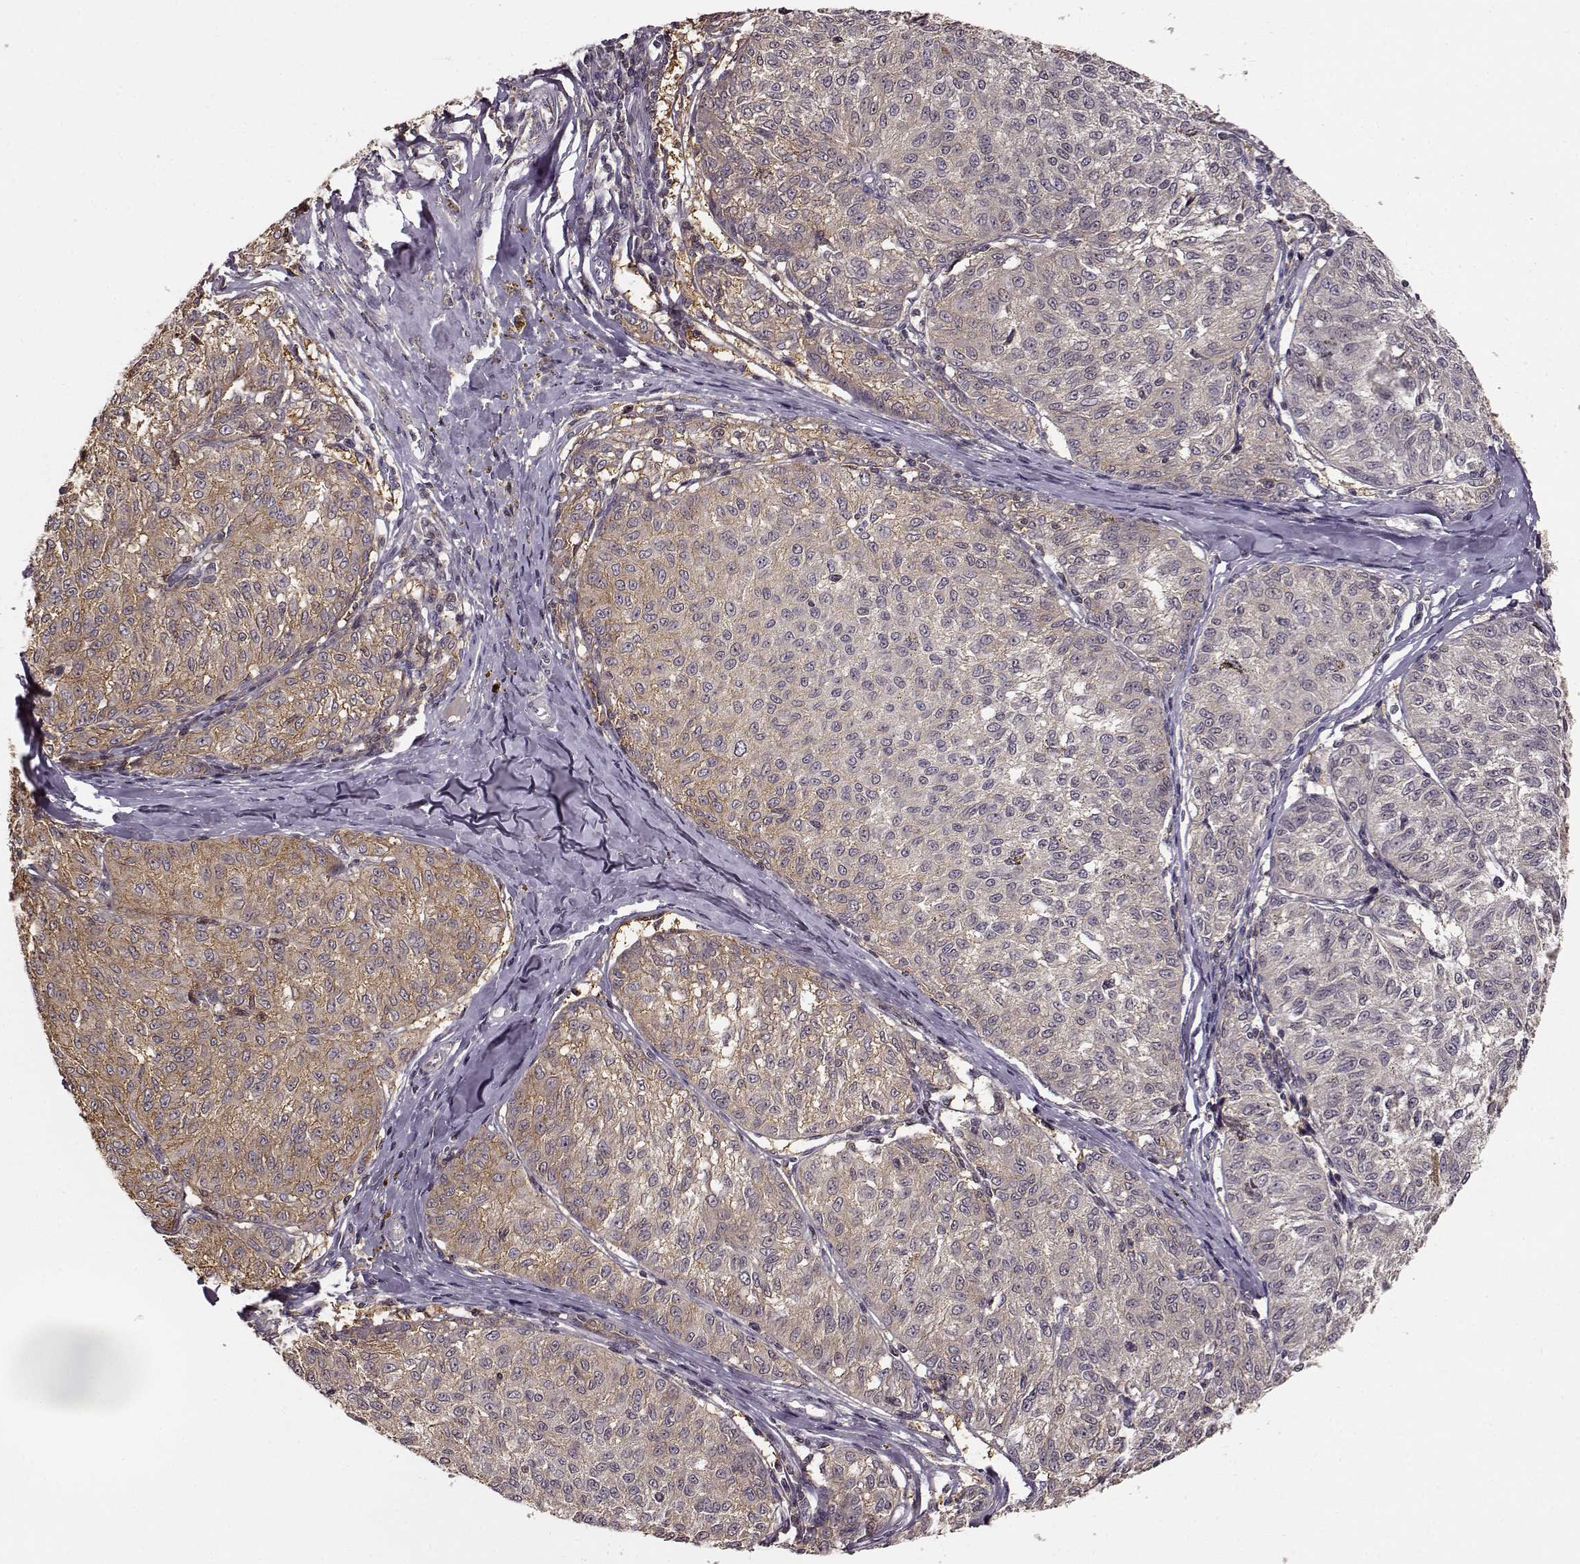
{"staining": {"intensity": "weak", "quantity": ">75%", "location": "cytoplasmic/membranous"}, "tissue": "melanoma", "cell_type": "Tumor cells", "image_type": "cancer", "snomed": [{"axis": "morphology", "description": "Malignant melanoma, NOS"}, {"axis": "topography", "description": "Skin"}], "caption": "Melanoma stained with a protein marker displays weak staining in tumor cells.", "gene": "MFSD1", "patient": {"sex": "female", "age": 72}}